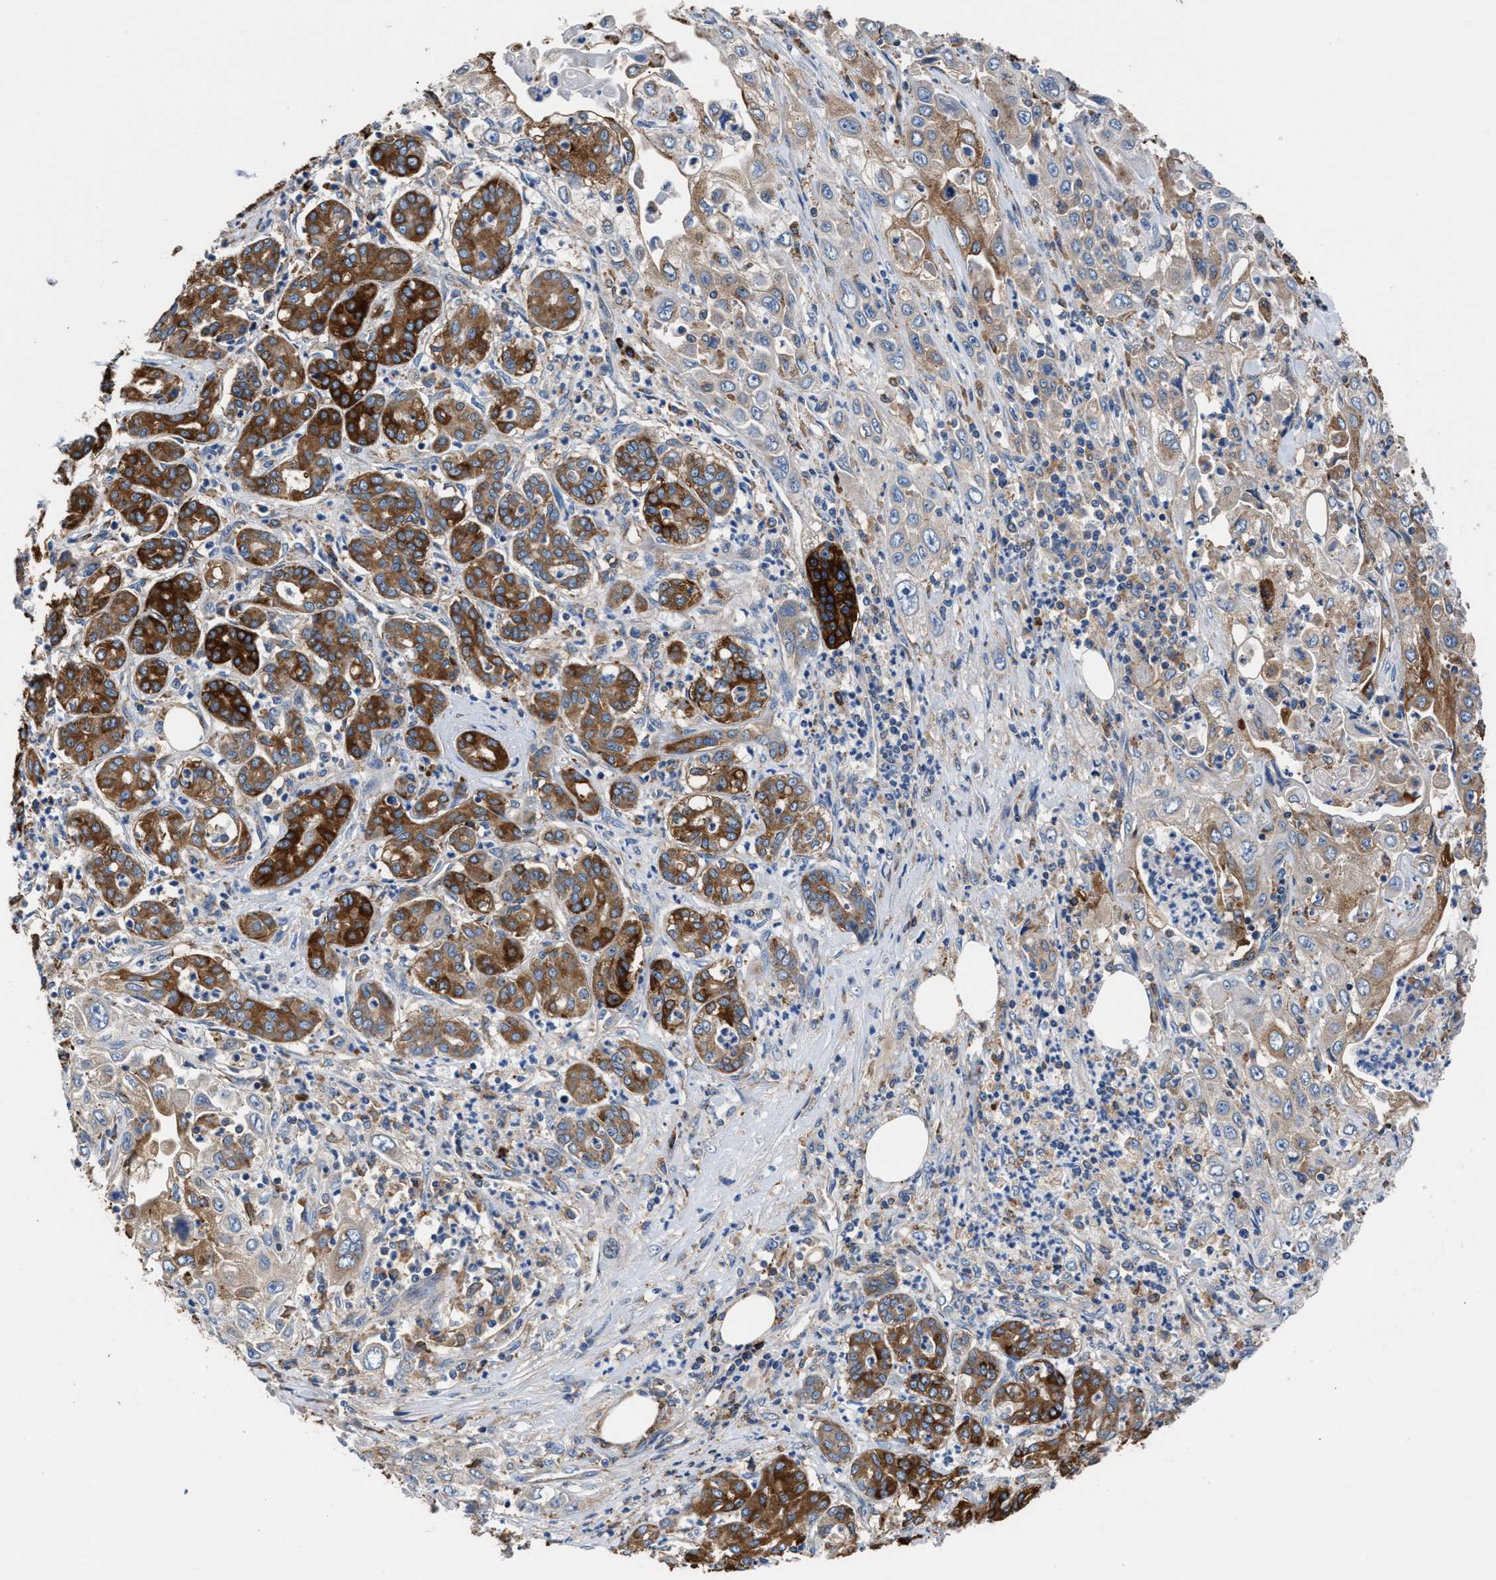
{"staining": {"intensity": "moderate", "quantity": "25%-75%", "location": "cytoplasmic/membranous"}, "tissue": "pancreatic cancer", "cell_type": "Tumor cells", "image_type": "cancer", "snomed": [{"axis": "morphology", "description": "Adenocarcinoma, NOS"}, {"axis": "topography", "description": "Pancreas"}], "caption": "A histopathology image showing moderate cytoplasmic/membranous expression in about 25%-75% of tumor cells in pancreatic cancer, as visualized by brown immunohistochemical staining.", "gene": "PPP1R9B", "patient": {"sex": "male", "age": 70}}